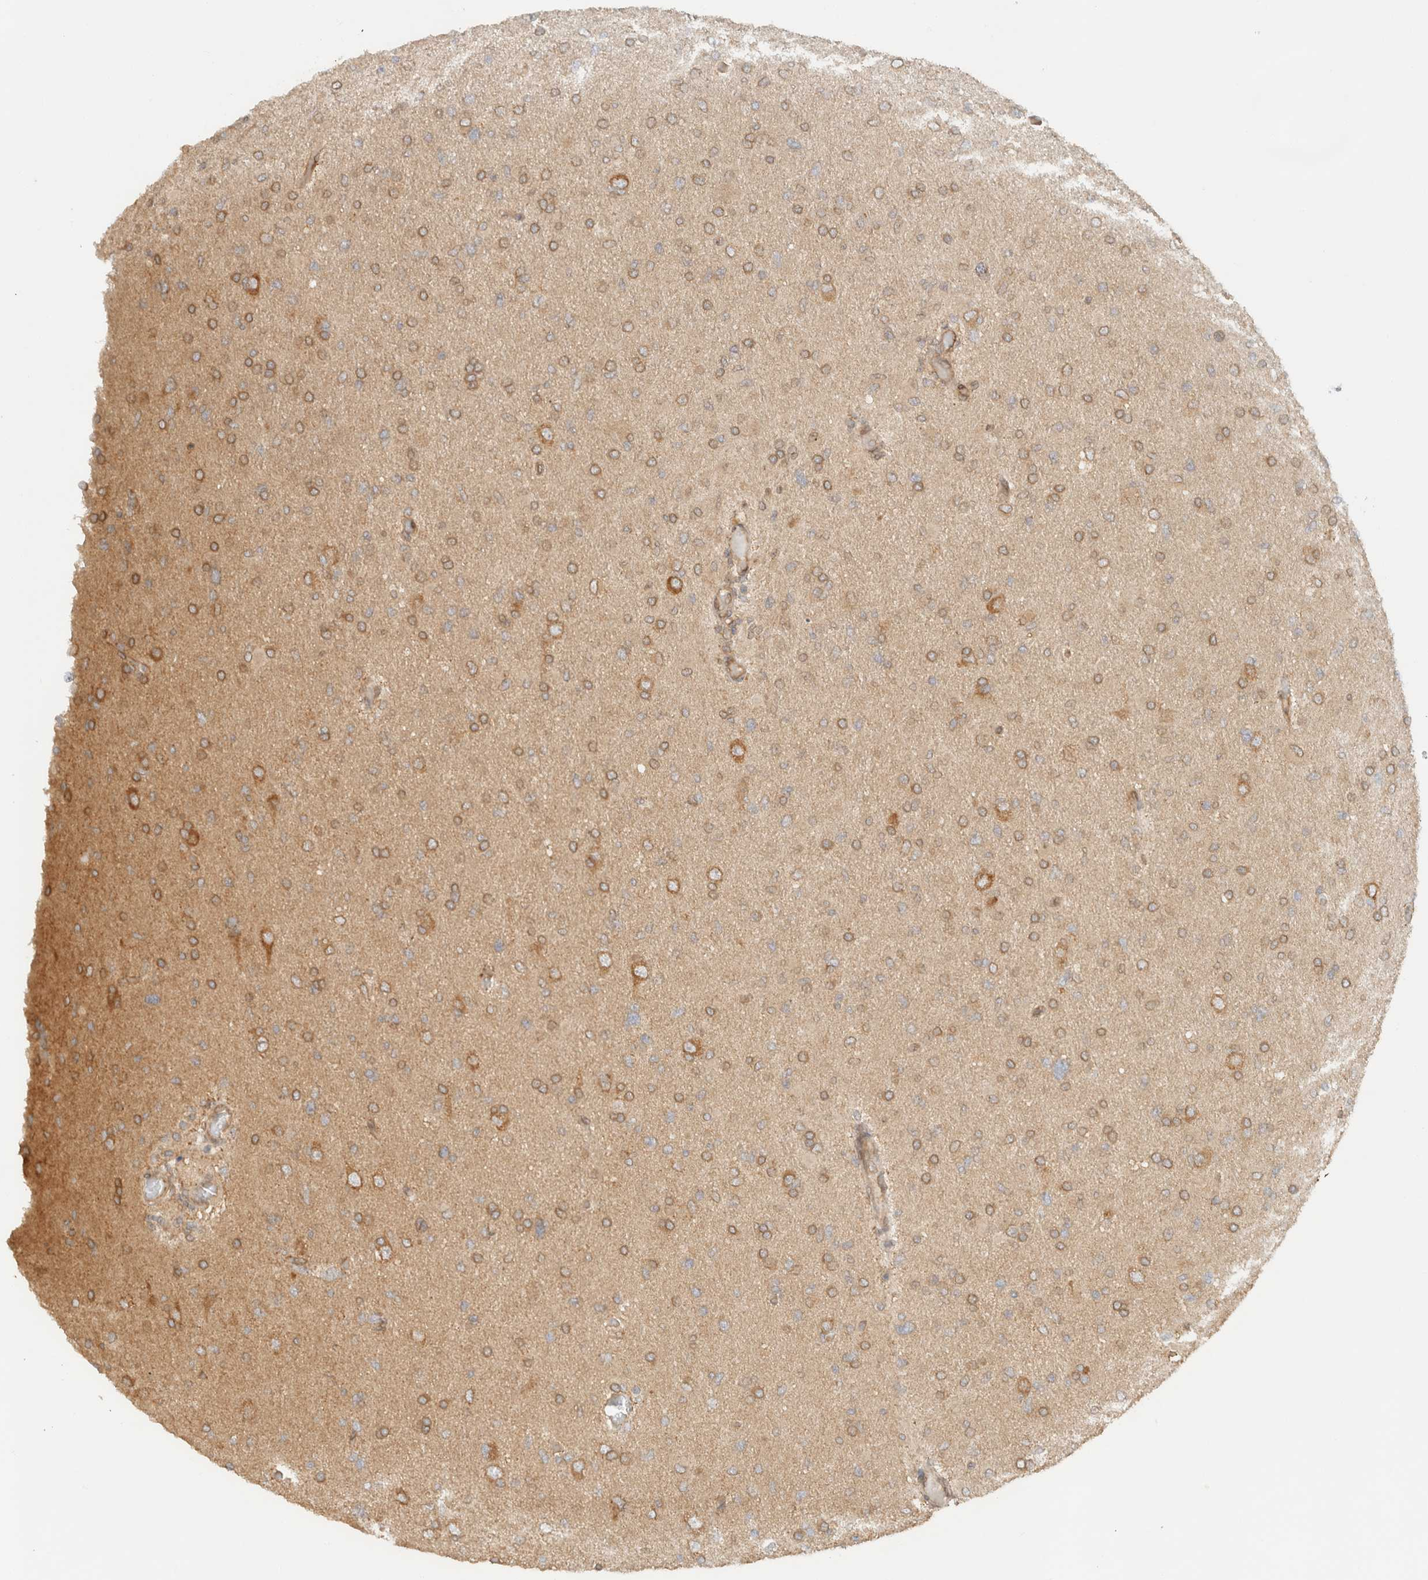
{"staining": {"intensity": "moderate", "quantity": ">75%", "location": "cytoplasmic/membranous"}, "tissue": "glioma", "cell_type": "Tumor cells", "image_type": "cancer", "snomed": [{"axis": "morphology", "description": "Glioma, malignant, High grade"}, {"axis": "topography", "description": "Cerebral cortex"}], "caption": "The histopathology image demonstrates immunohistochemical staining of malignant high-grade glioma. There is moderate cytoplasmic/membranous positivity is identified in about >75% of tumor cells.", "gene": "ARFGEF2", "patient": {"sex": "female", "age": 36}}